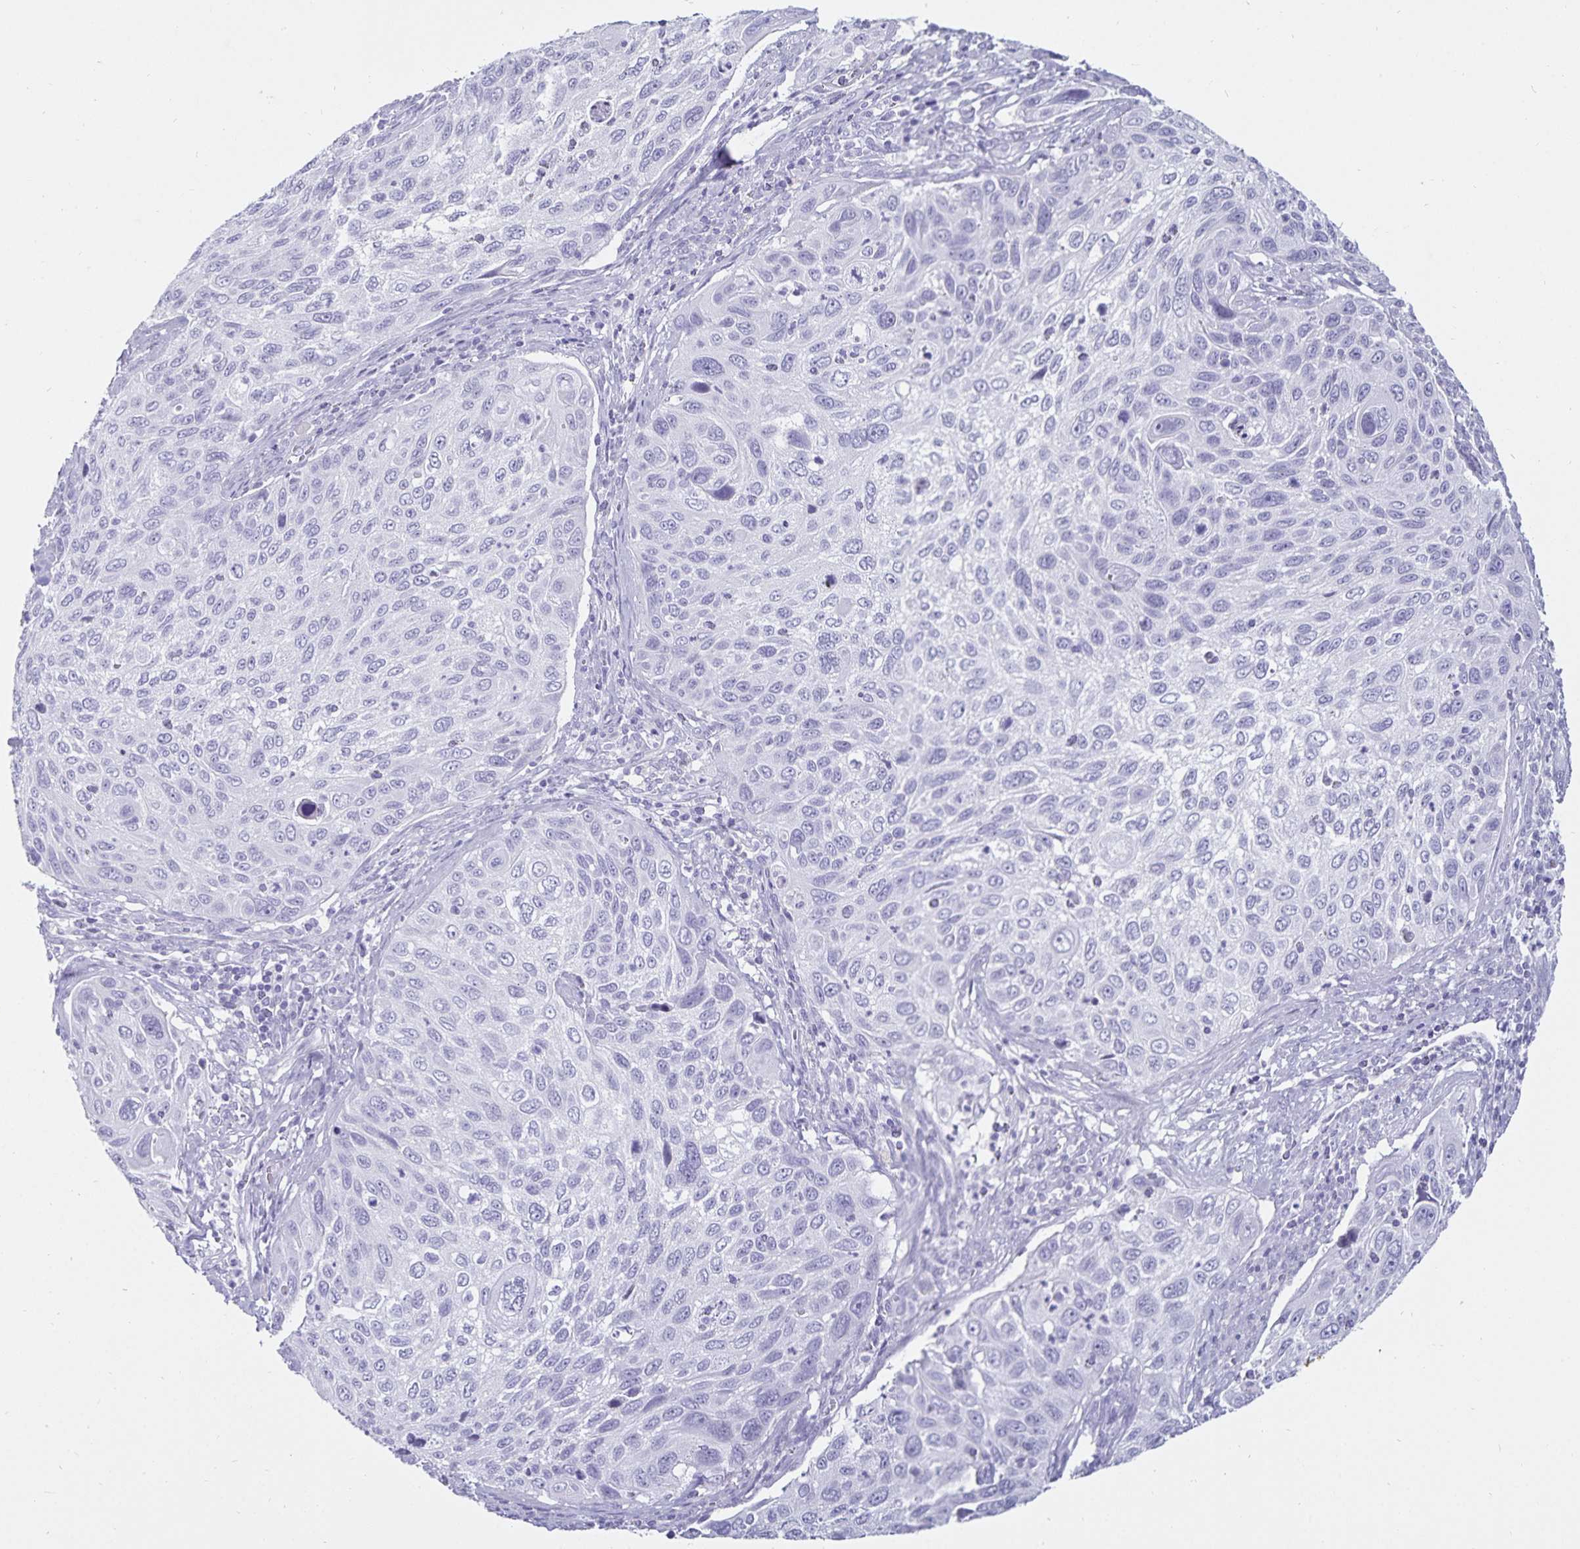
{"staining": {"intensity": "negative", "quantity": "none", "location": "none"}, "tissue": "cervical cancer", "cell_type": "Tumor cells", "image_type": "cancer", "snomed": [{"axis": "morphology", "description": "Squamous cell carcinoma, NOS"}, {"axis": "topography", "description": "Cervix"}], "caption": "This is an IHC photomicrograph of human cervical cancer. There is no staining in tumor cells.", "gene": "DEFA6", "patient": {"sex": "female", "age": 70}}